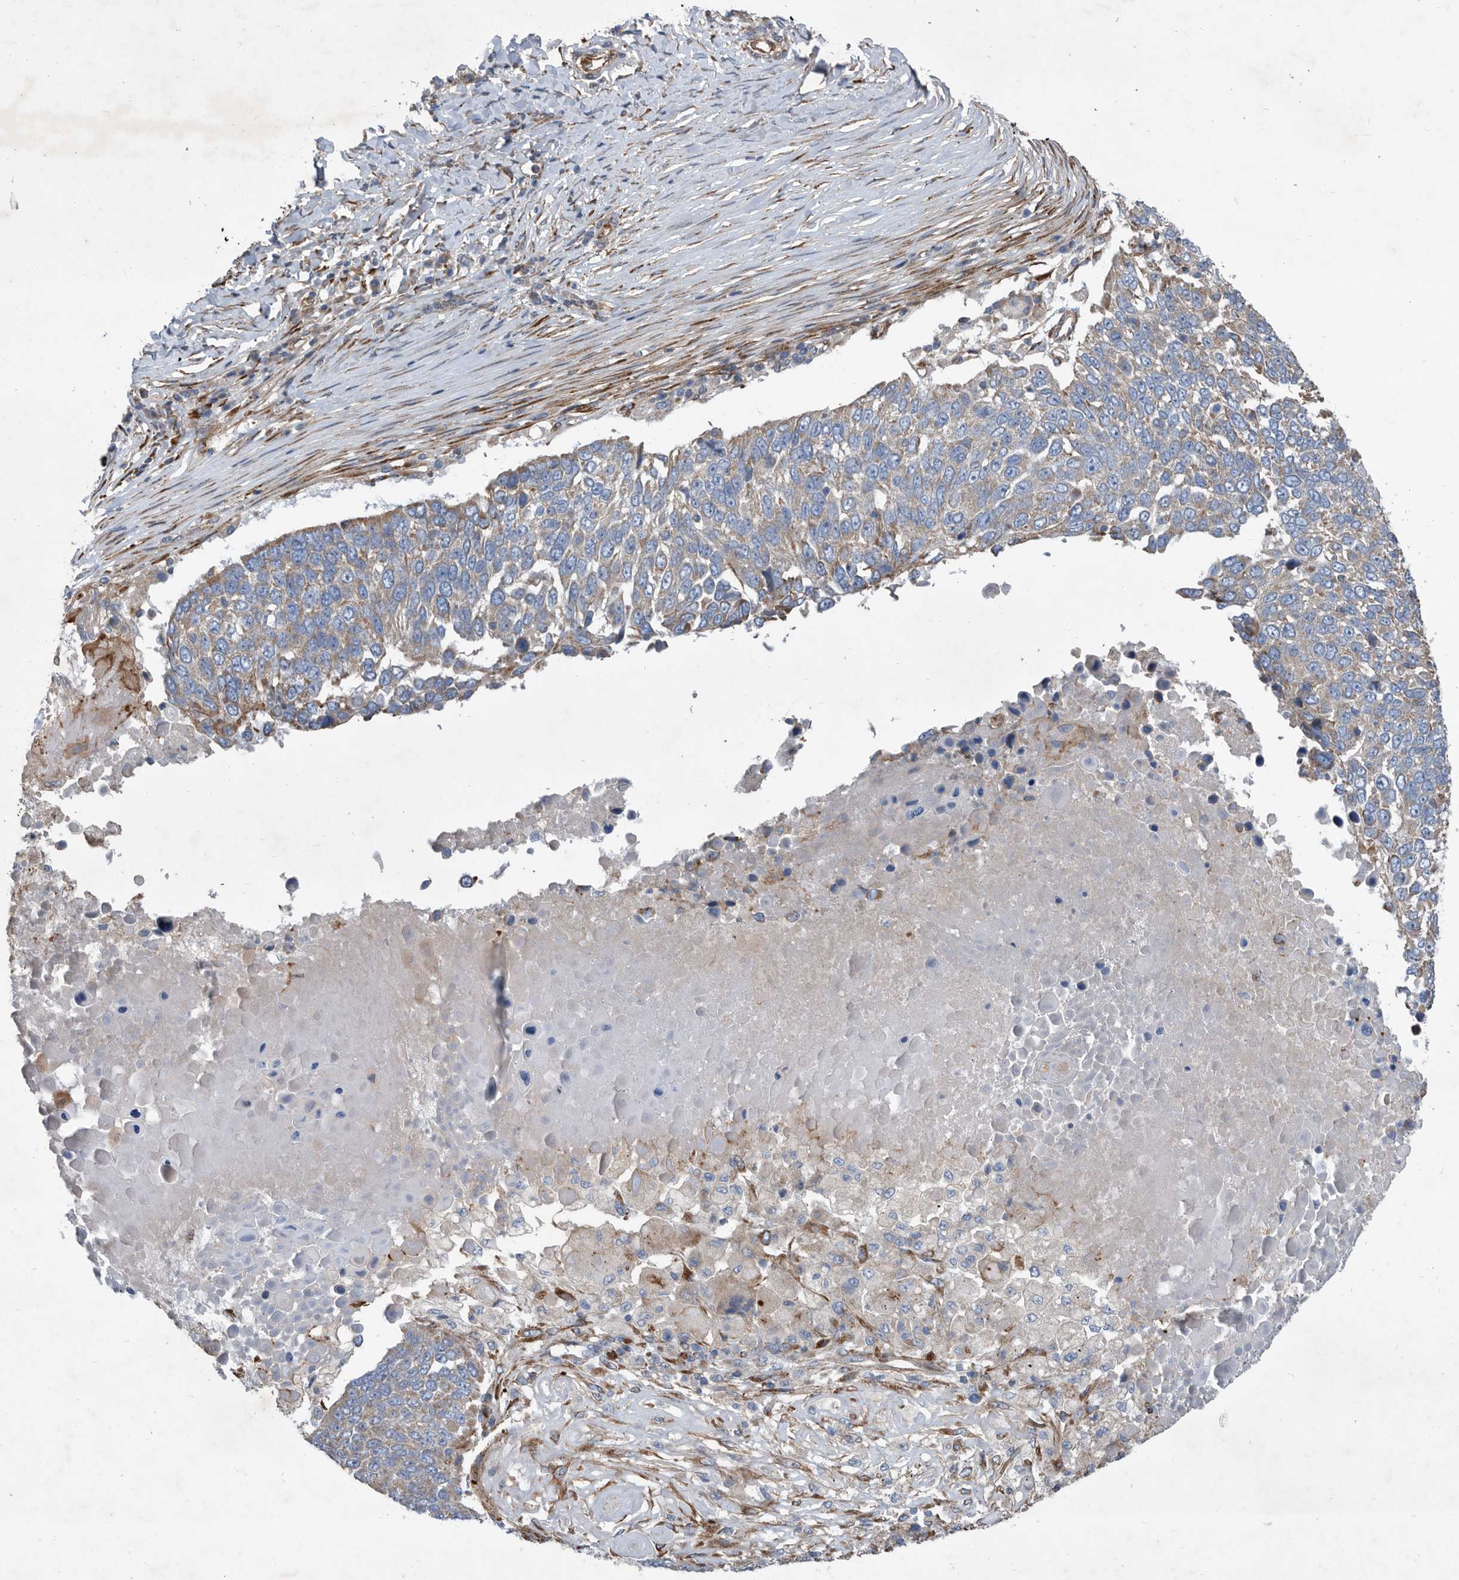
{"staining": {"intensity": "weak", "quantity": "25%-75%", "location": "cytoplasmic/membranous"}, "tissue": "lung cancer", "cell_type": "Tumor cells", "image_type": "cancer", "snomed": [{"axis": "morphology", "description": "Squamous cell carcinoma, NOS"}, {"axis": "topography", "description": "Lung"}], "caption": "Lung cancer (squamous cell carcinoma) was stained to show a protein in brown. There is low levels of weak cytoplasmic/membranous positivity in about 25%-75% of tumor cells.", "gene": "ATP13A3", "patient": {"sex": "male", "age": 66}}